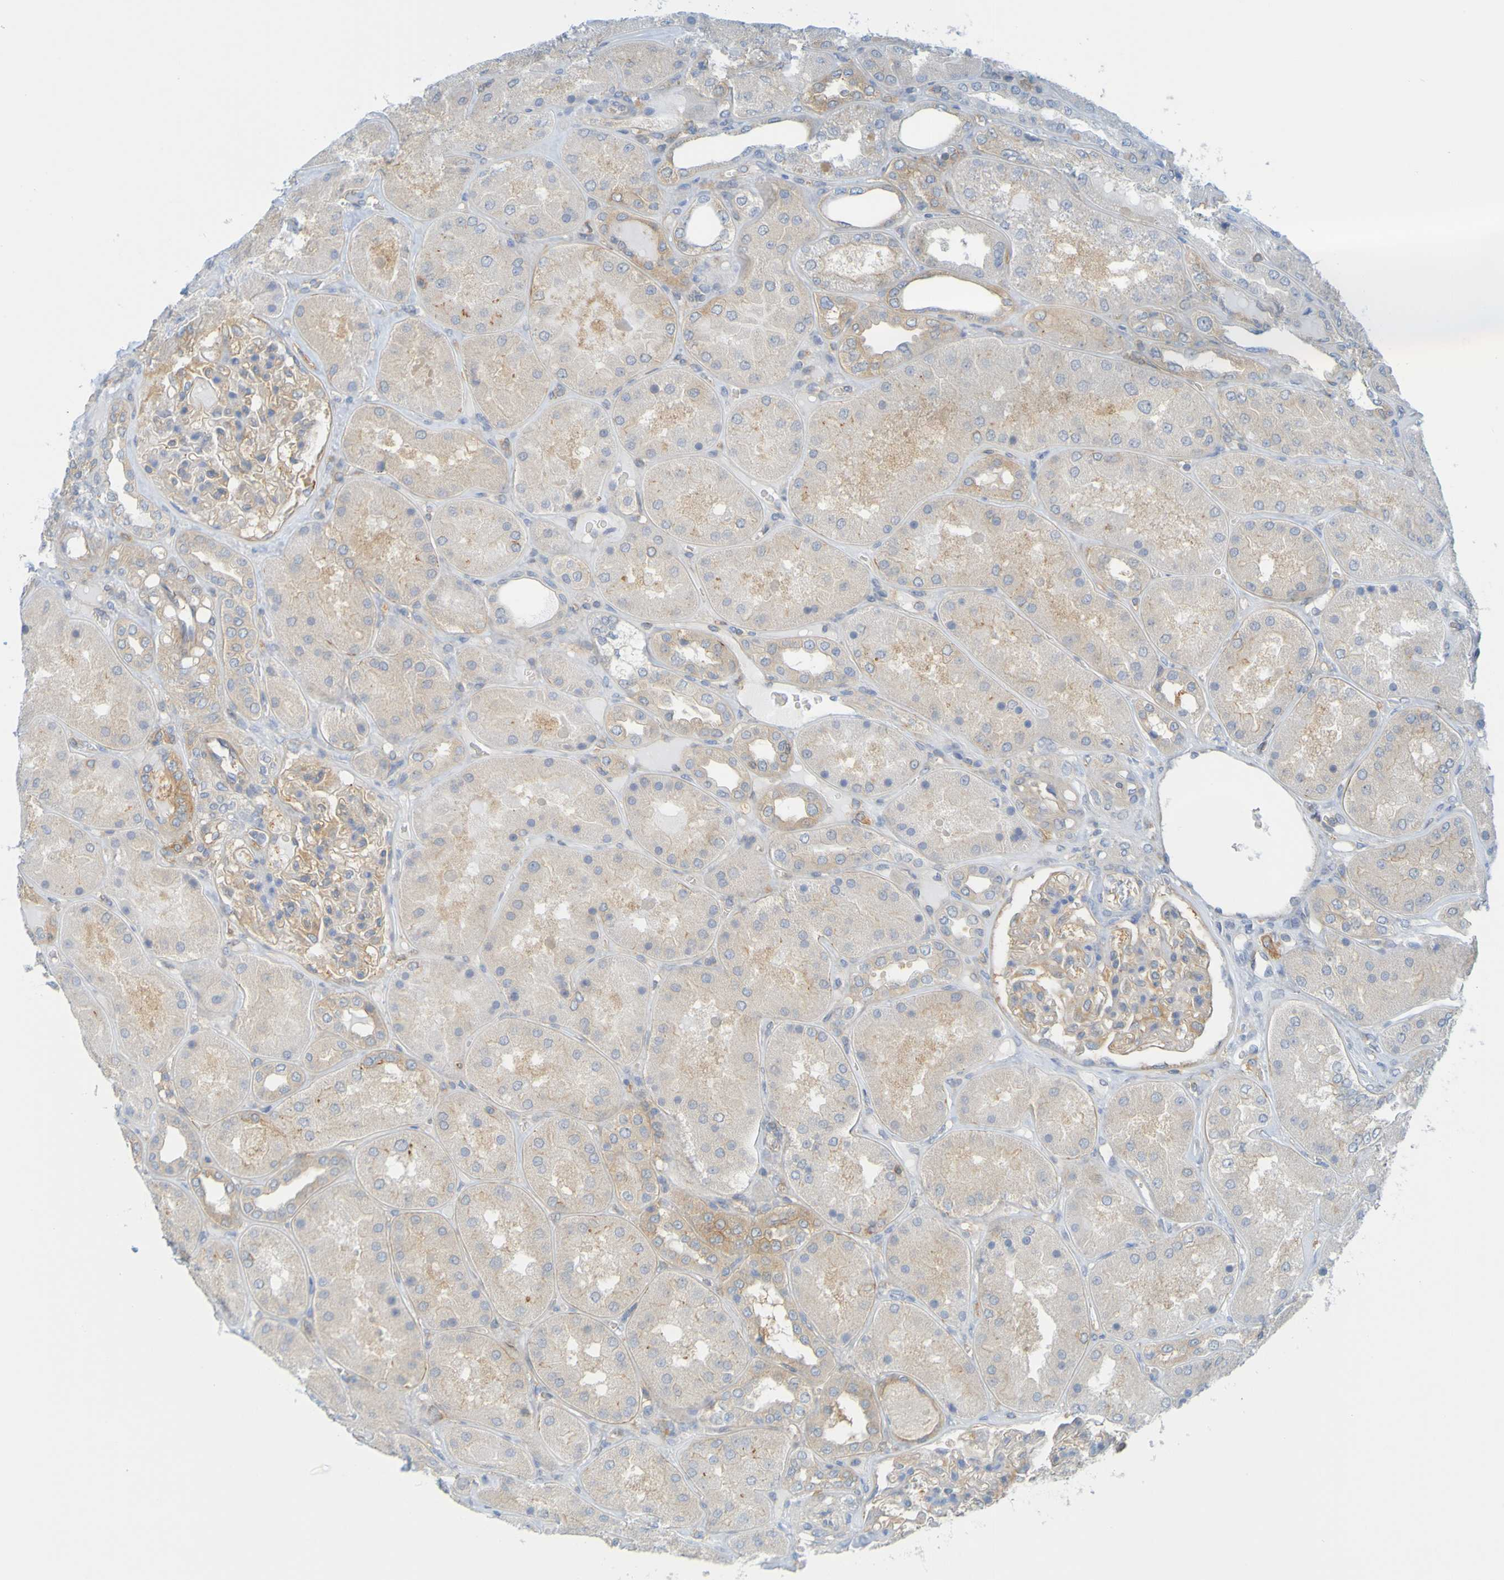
{"staining": {"intensity": "moderate", "quantity": ">75%", "location": "cytoplasmic/membranous"}, "tissue": "kidney", "cell_type": "Cells in glomeruli", "image_type": "normal", "snomed": [{"axis": "morphology", "description": "Normal tissue, NOS"}, {"axis": "topography", "description": "Kidney"}], "caption": "Cells in glomeruli exhibit medium levels of moderate cytoplasmic/membranous expression in approximately >75% of cells in normal human kidney.", "gene": "APPL1", "patient": {"sex": "female", "age": 56}}